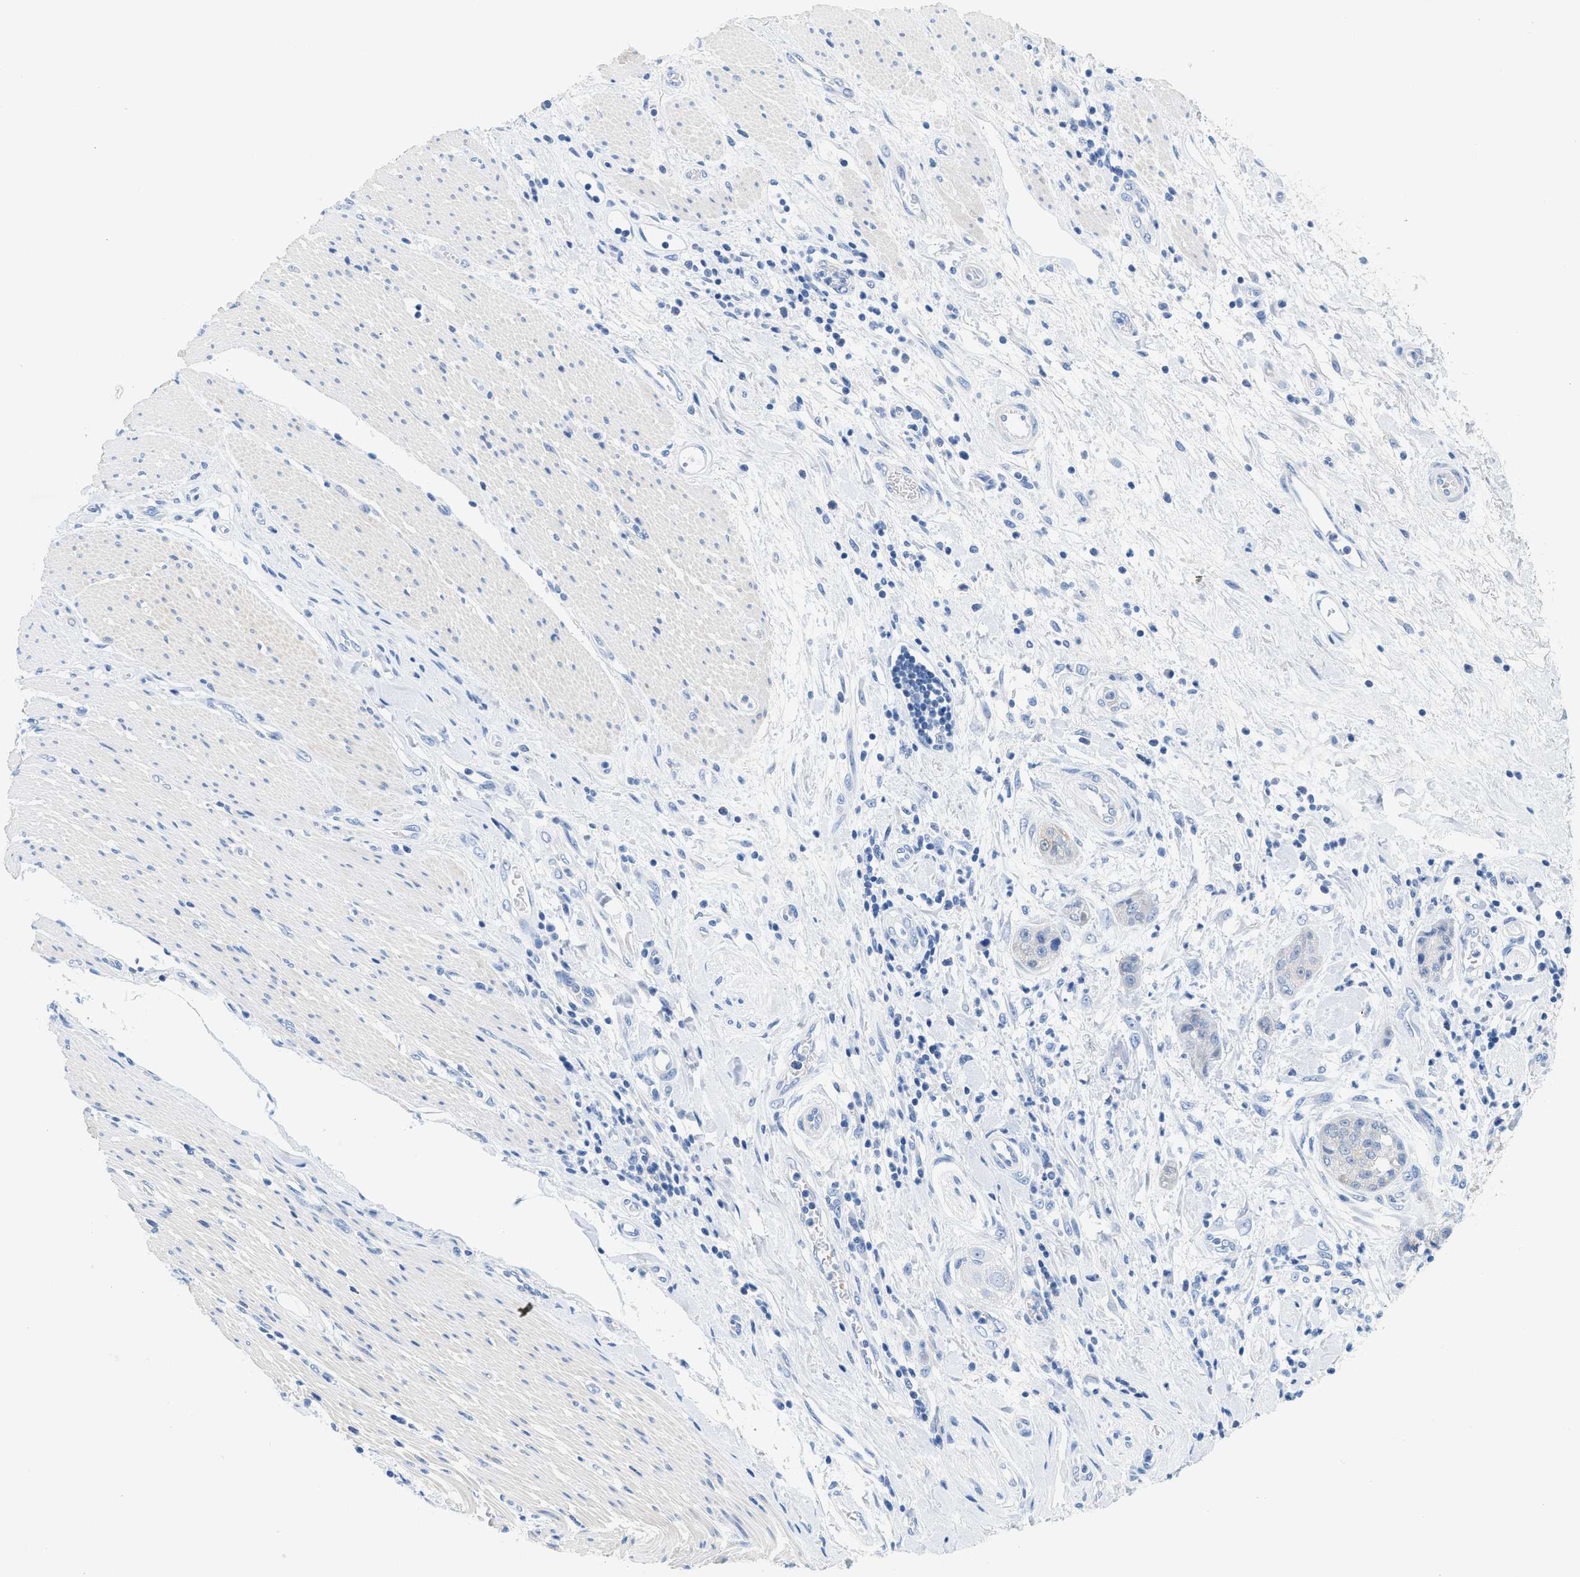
{"staining": {"intensity": "negative", "quantity": "none", "location": "none"}, "tissue": "pancreatic cancer", "cell_type": "Tumor cells", "image_type": "cancer", "snomed": [{"axis": "morphology", "description": "Adenocarcinoma, NOS"}, {"axis": "topography", "description": "Pancreas"}], "caption": "Pancreatic adenocarcinoma was stained to show a protein in brown. There is no significant positivity in tumor cells.", "gene": "BPGM", "patient": {"sex": "female", "age": 78}}